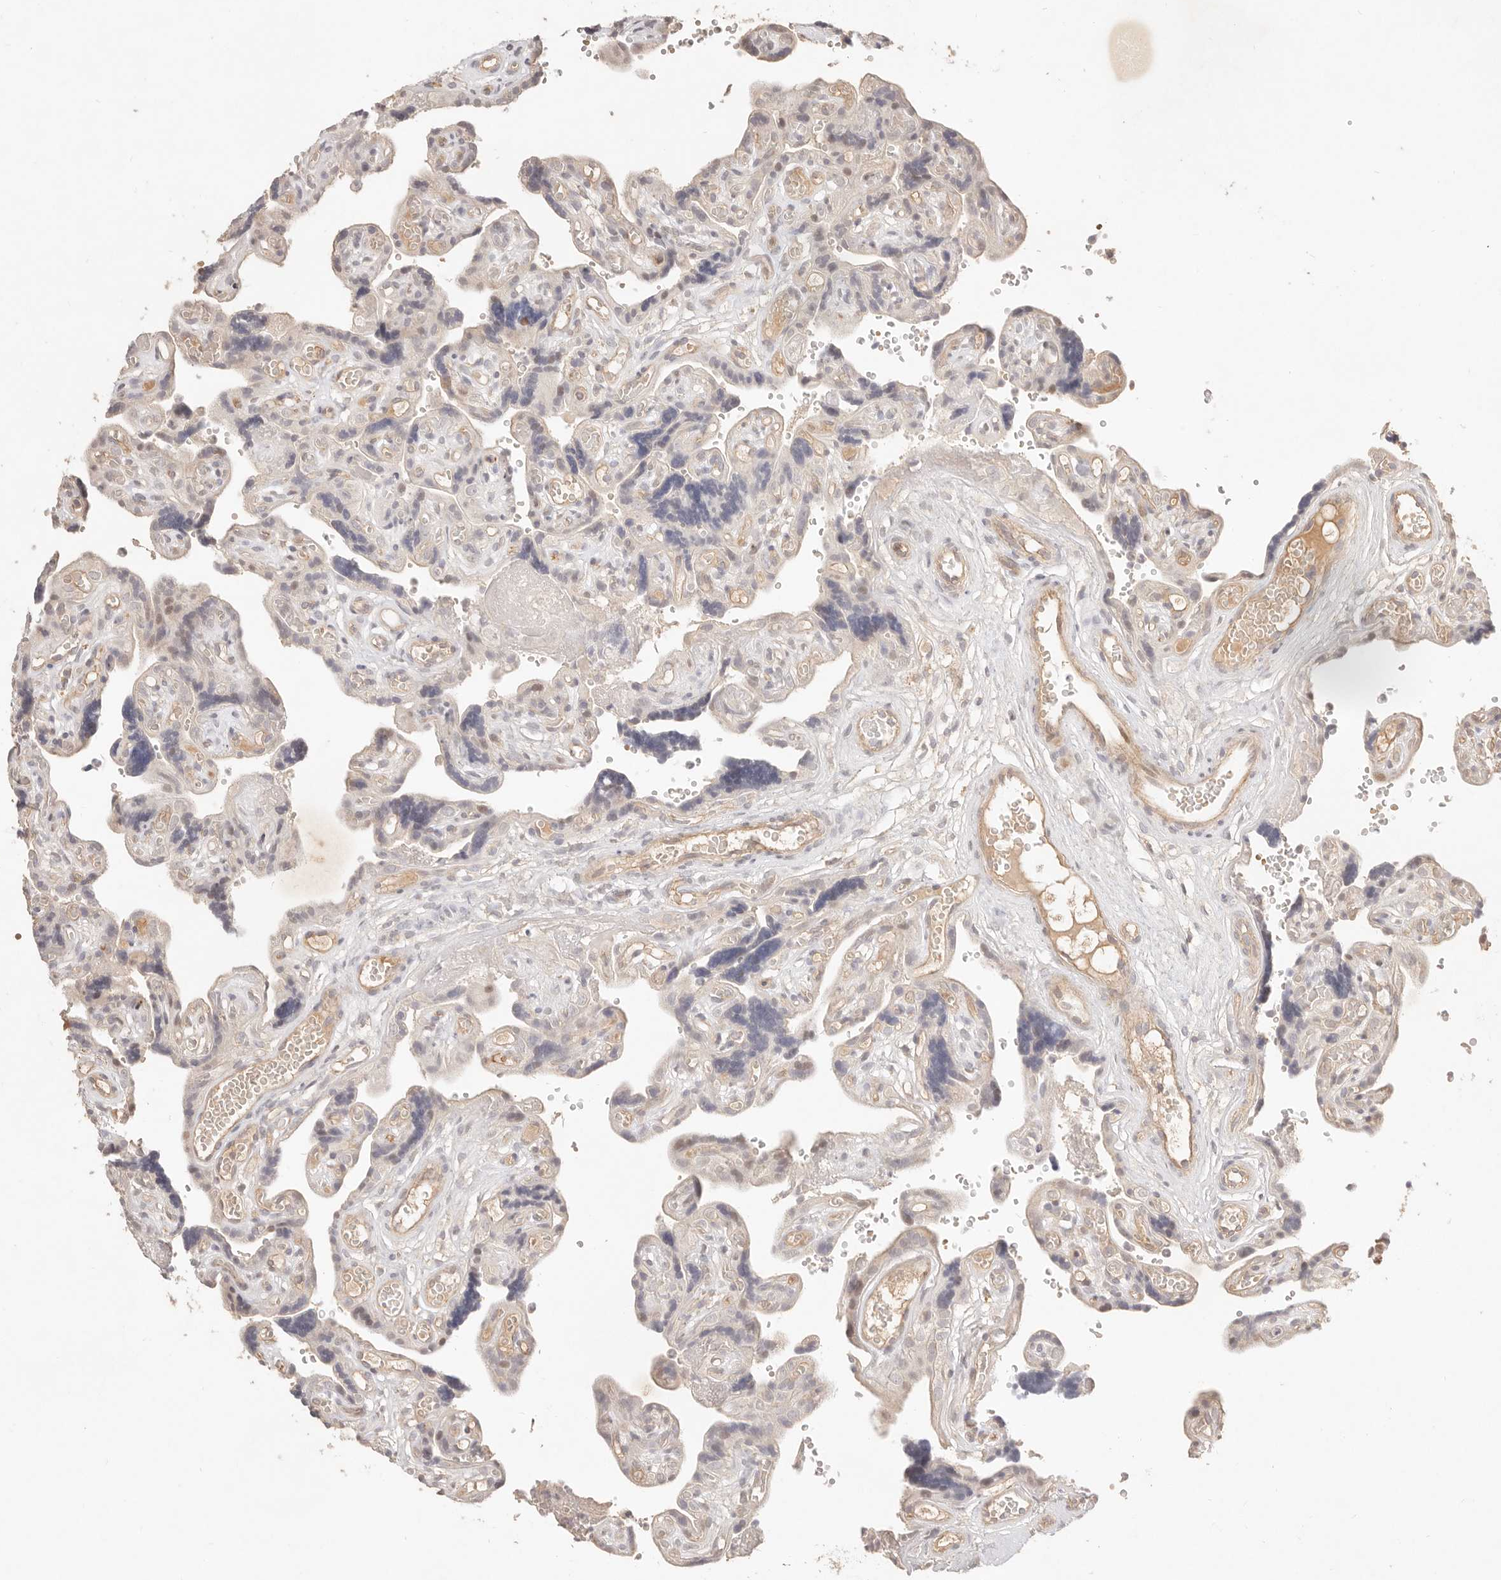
{"staining": {"intensity": "weak", "quantity": "25%-75%", "location": "nuclear"}, "tissue": "placenta", "cell_type": "Trophoblastic cells", "image_type": "normal", "snomed": [{"axis": "morphology", "description": "Normal tissue, NOS"}, {"axis": "topography", "description": "Placenta"}], "caption": "Protein expression by IHC demonstrates weak nuclear positivity in about 25%-75% of trophoblastic cells in unremarkable placenta. The protein of interest is shown in brown color, while the nuclei are stained blue.", "gene": "MEP1A", "patient": {"sex": "female", "age": 30}}